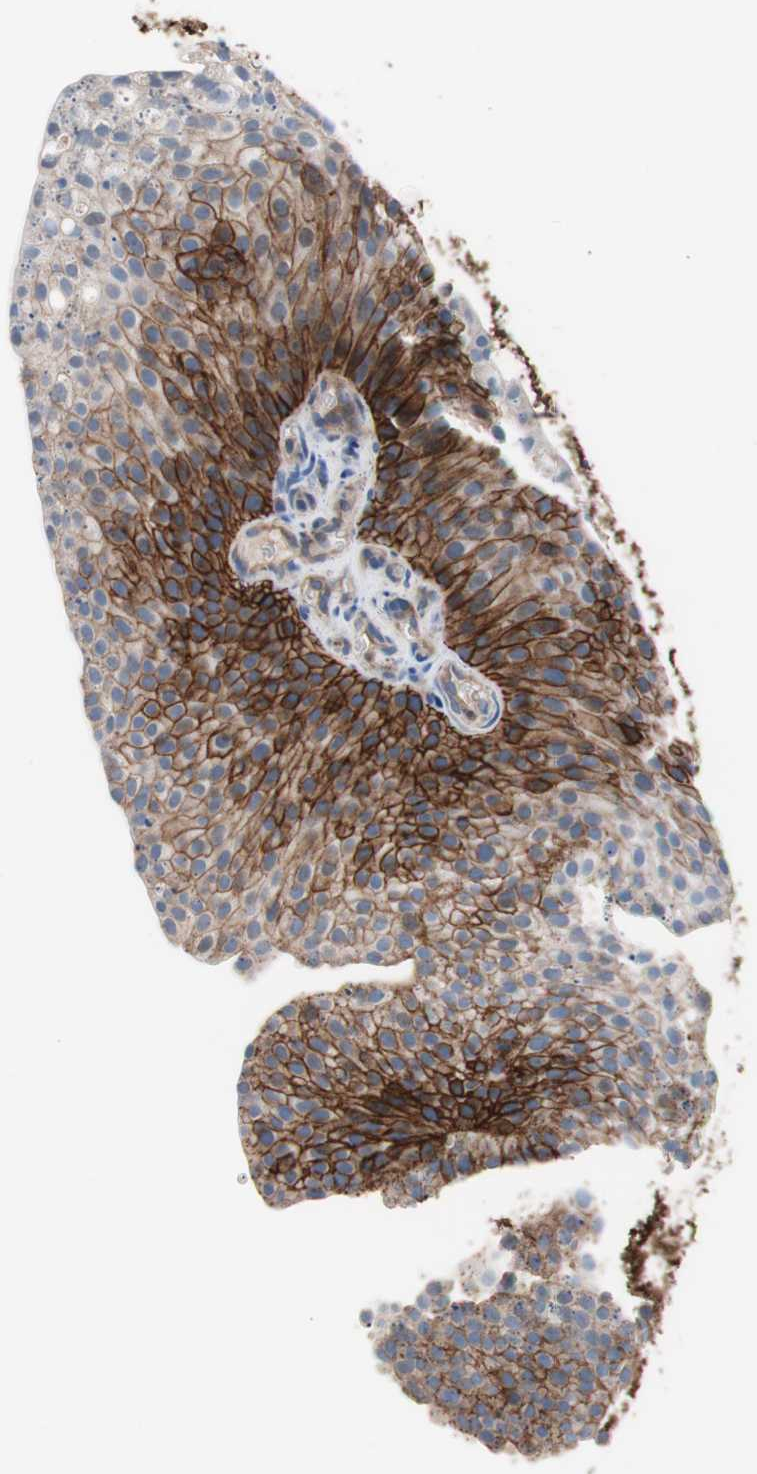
{"staining": {"intensity": "strong", "quantity": ">75%", "location": "cytoplasmic/membranous"}, "tissue": "urothelial cancer", "cell_type": "Tumor cells", "image_type": "cancer", "snomed": [{"axis": "morphology", "description": "Urothelial carcinoma, Low grade"}, {"axis": "topography", "description": "Smooth muscle"}, {"axis": "topography", "description": "Urinary bladder"}], "caption": "Urothelial cancer stained for a protein reveals strong cytoplasmic/membranous positivity in tumor cells. (IHC, brightfield microscopy, high magnification).", "gene": "GPR160", "patient": {"sex": "male", "age": 60}}